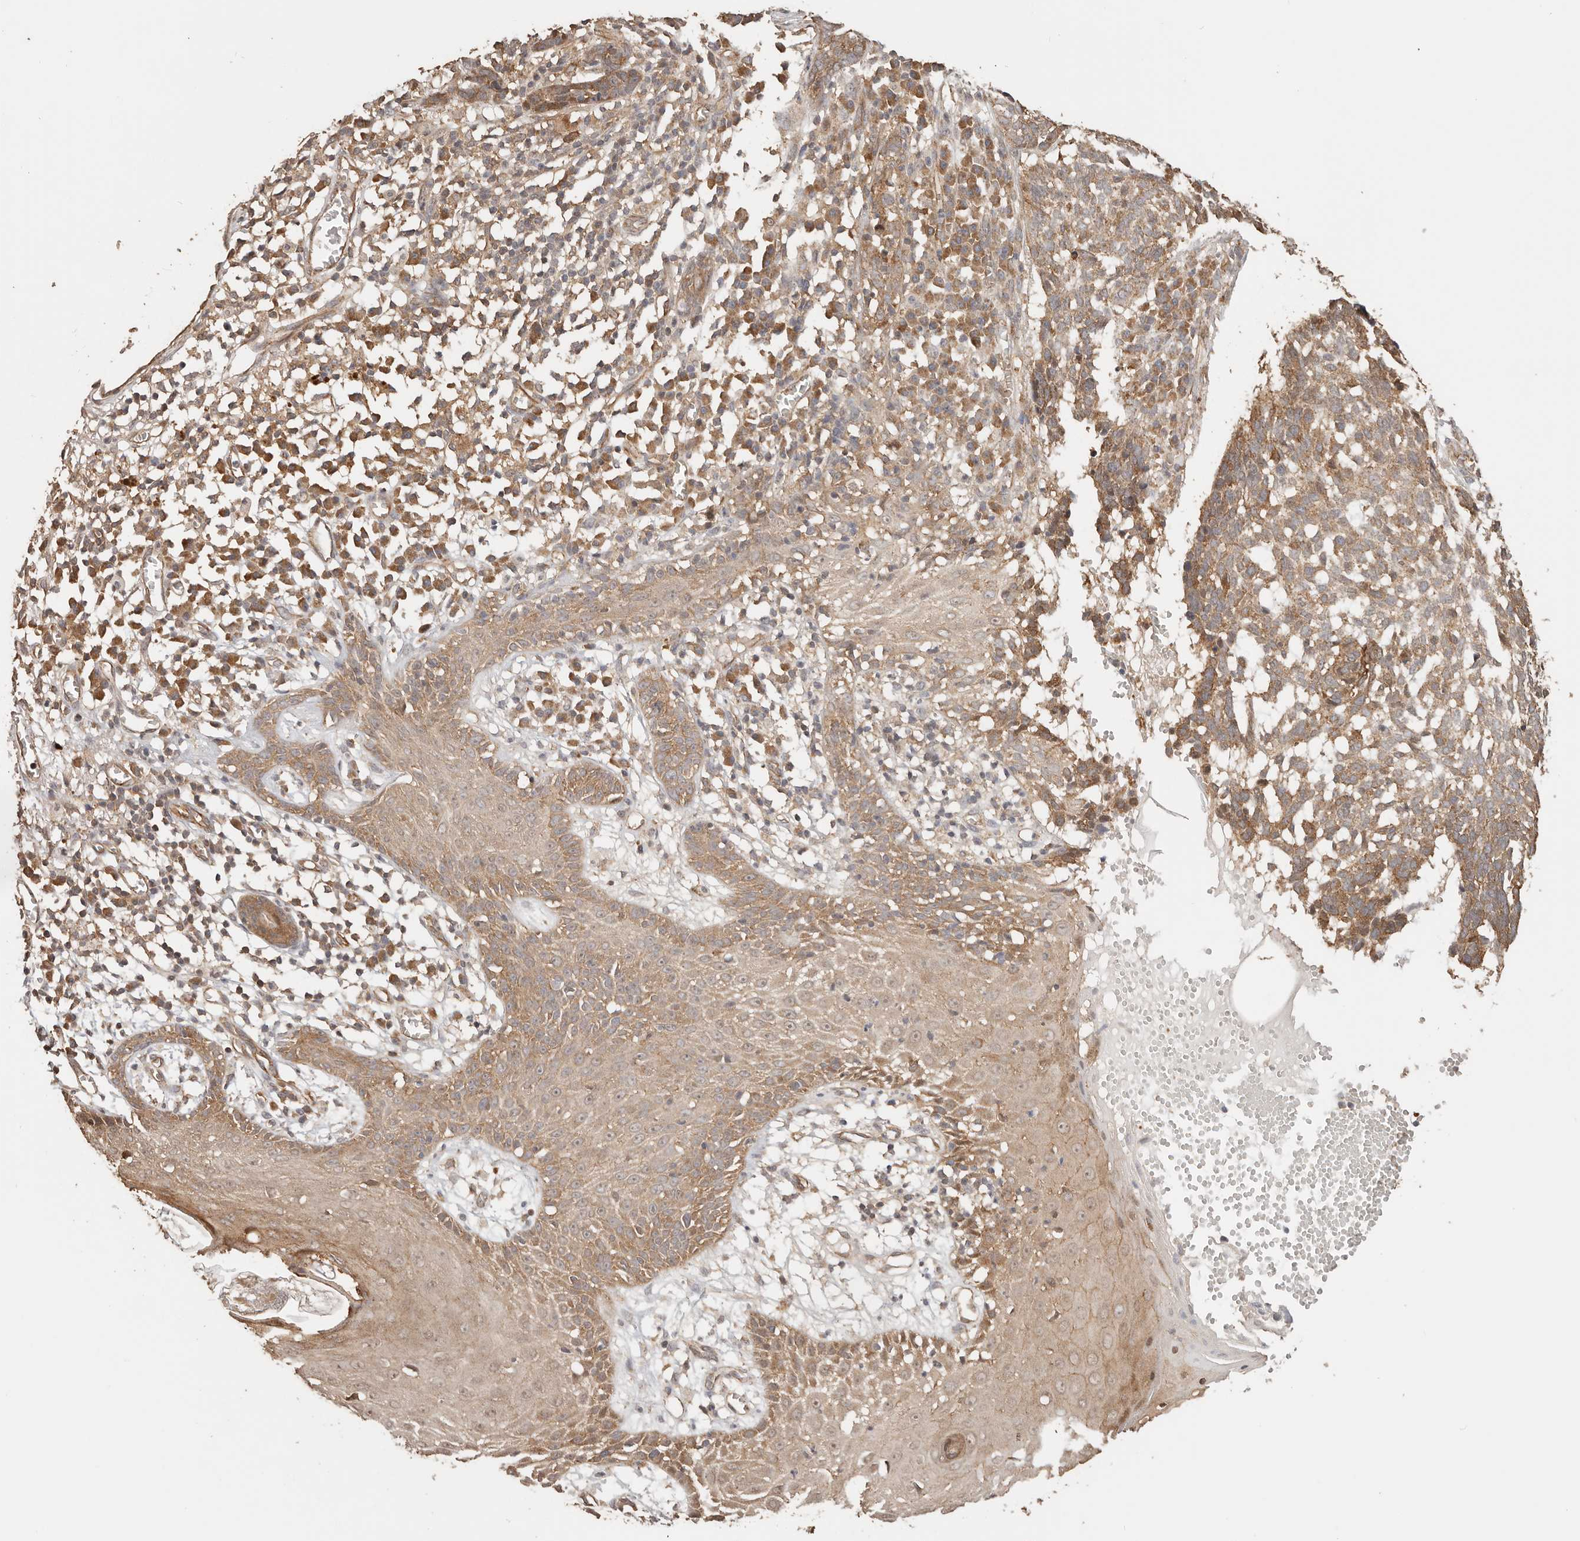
{"staining": {"intensity": "moderate", "quantity": ">75%", "location": "cytoplasmic/membranous"}, "tissue": "skin cancer", "cell_type": "Tumor cells", "image_type": "cancer", "snomed": [{"axis": "morphology", "description": "Basal cell carcinoma"}, {"axis": "topography", "description": "Skin"}], "caption": "Skin basal cell carcinoma tissue reveals moderate cytoplasmic/membranous staining in about >75% of tumor cells (DAB IHC with brightfield microscopy, high magnification).", "gene": "AFDN", "patient": {"sex": "male", "age": 85}}